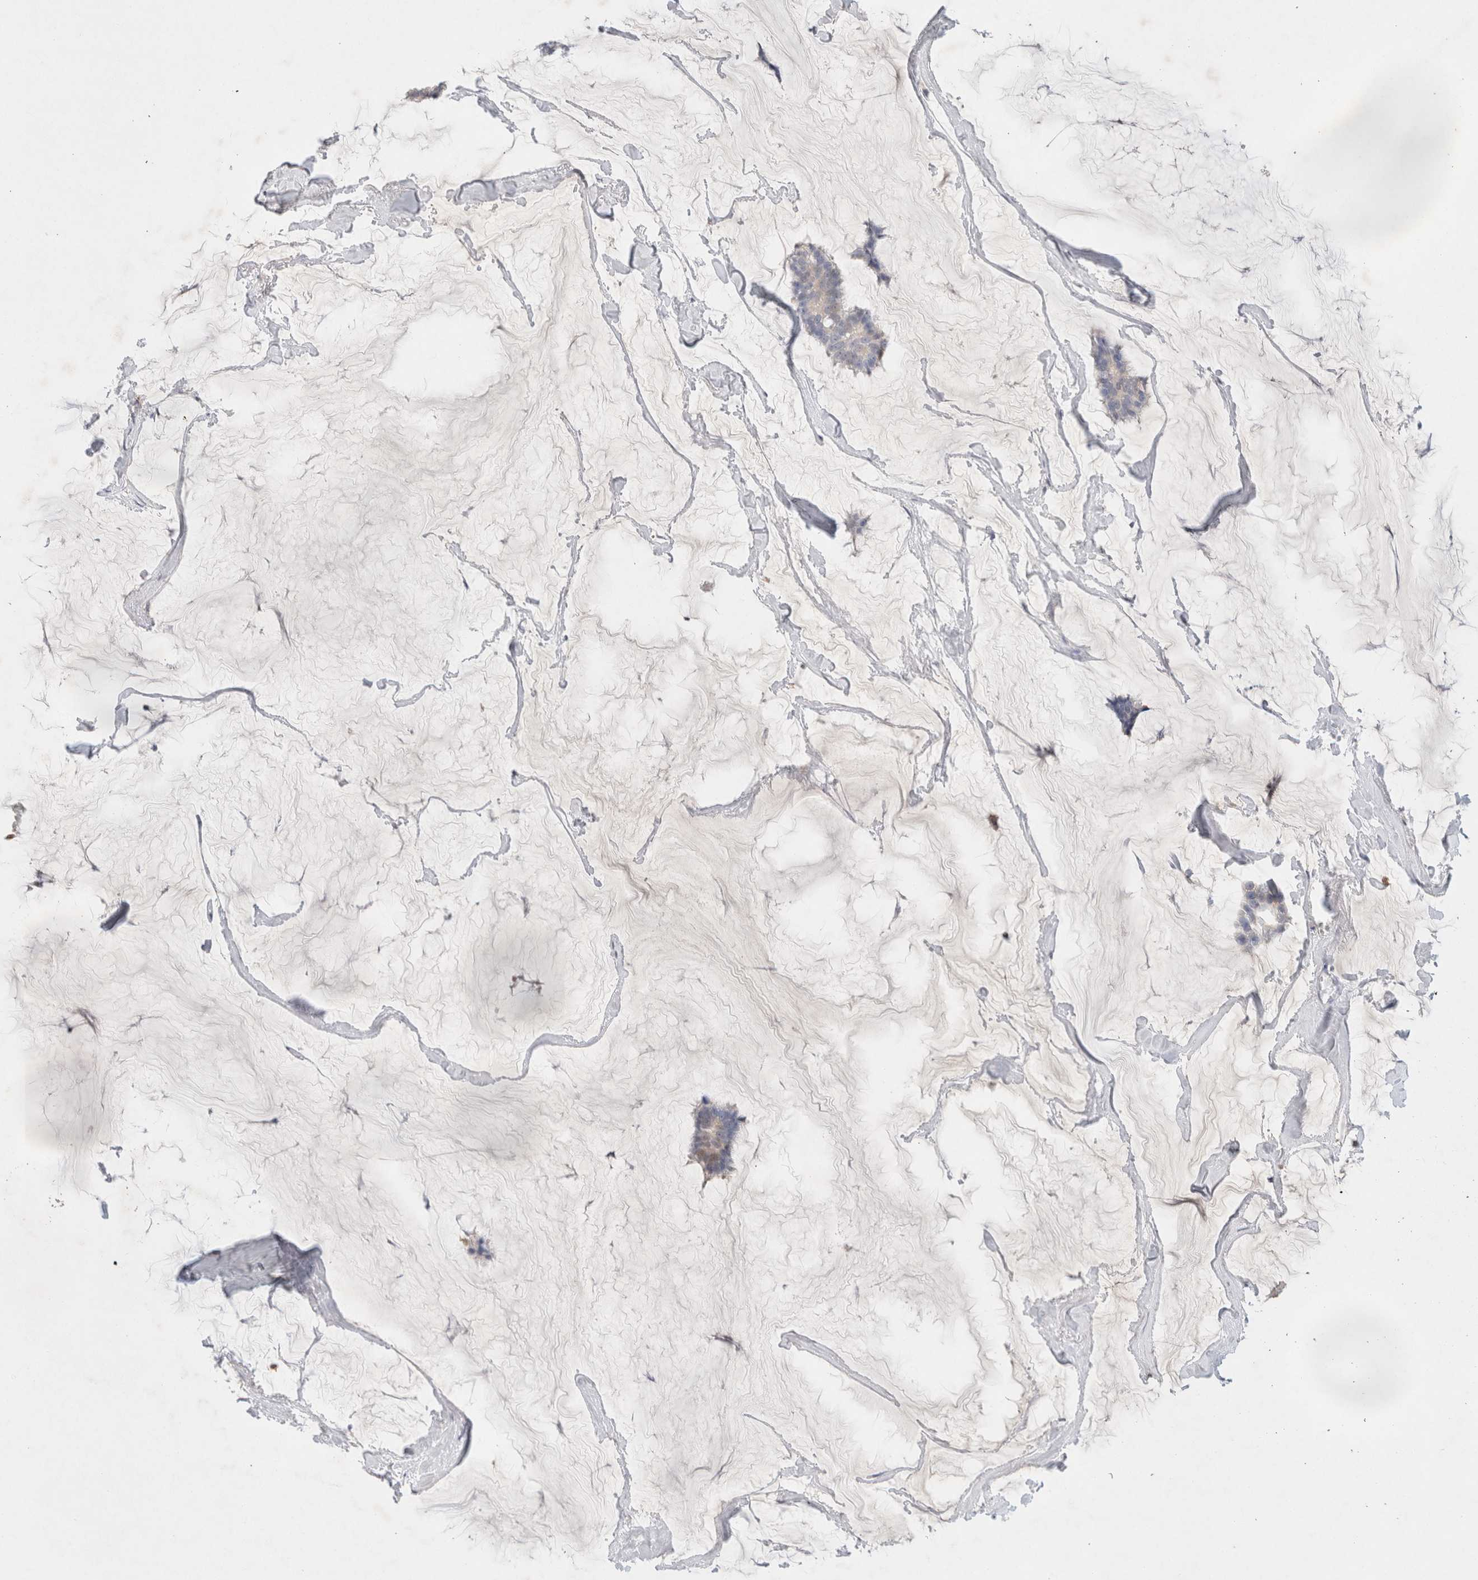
{"staining": {"intensity": "weak", "quantity": "<25%", "location": "cytoplasmic/membranous"}, "tissue": "breast cancer", "cell_type": "Tumor cells", "image_type": "cancer", "snomed": [{"axis": "morphology", "description": "Duct carcinoma"}, {"axis": "topography", "description": "Breast"}], "caption": "Tumor cells are negative for brown protein staining in invasive ductal carcinoma (breast).", "gene": "MPP2", "patient": {"sex": "female", "age": 93}}